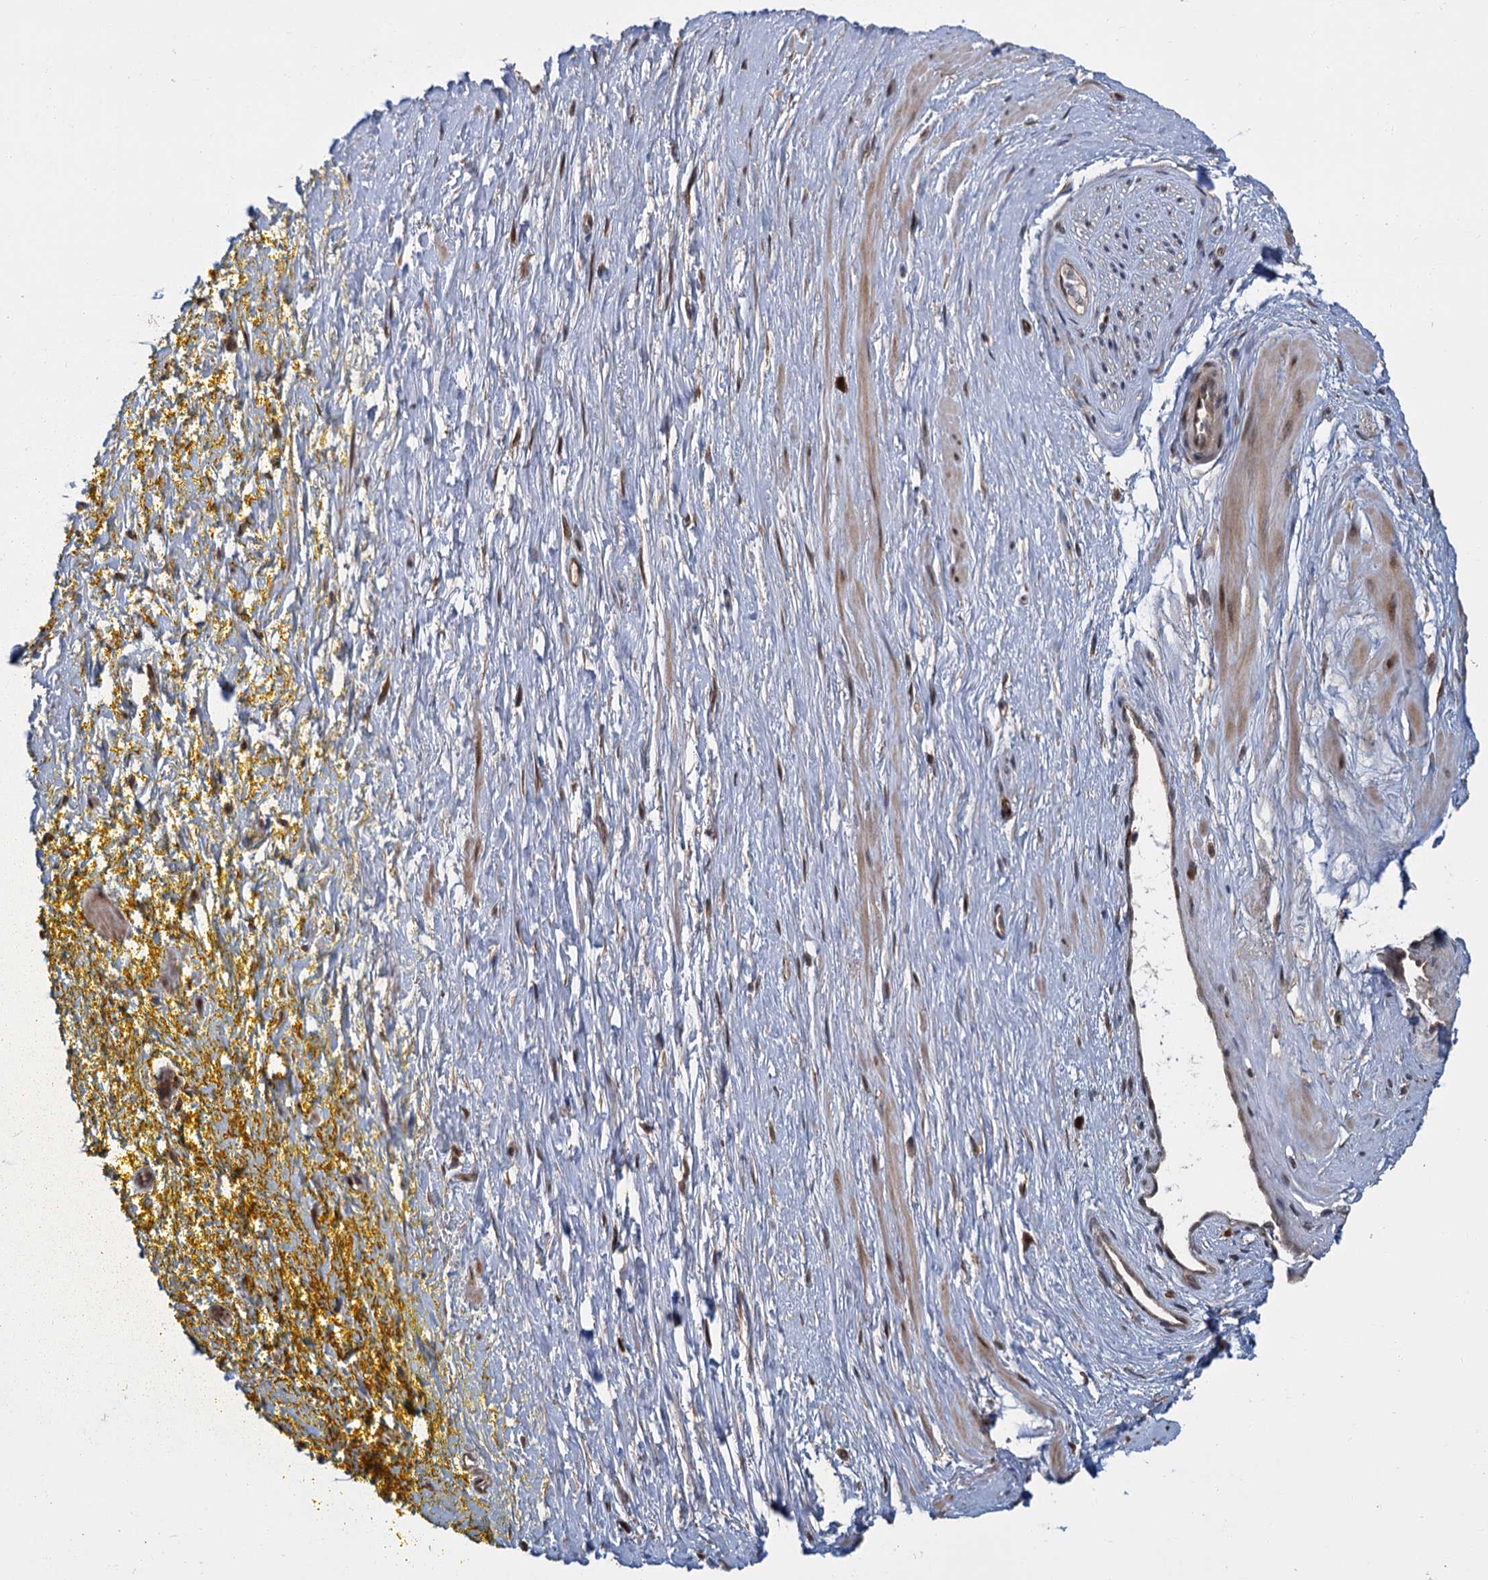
{"staining": {"intensity": "moderate", "quantity": ">75%", "location": "cytoplasmic/membranous"}, "tissue": "adipose tissue", "cell_type": "Adipocytes", "image_type": "normal", "snomed": [{"axis": "morphology", "description": "Normal tissue, NOS"}, {"axis": "morphology", "description": "Adenocarcinoma, Low grade"}, {"axis": "topography", "description": "Prostate"}, {"axis": "topography", "description": "Peripheral nerve tissue"}], "caption": "Protein staining displays moderate cytoplasmic/membranous positivity in about >75% of adipocytes in normal adipose tissue.", "gene": "KANSL2", "patient": {"sex": "male", "age": 63}}